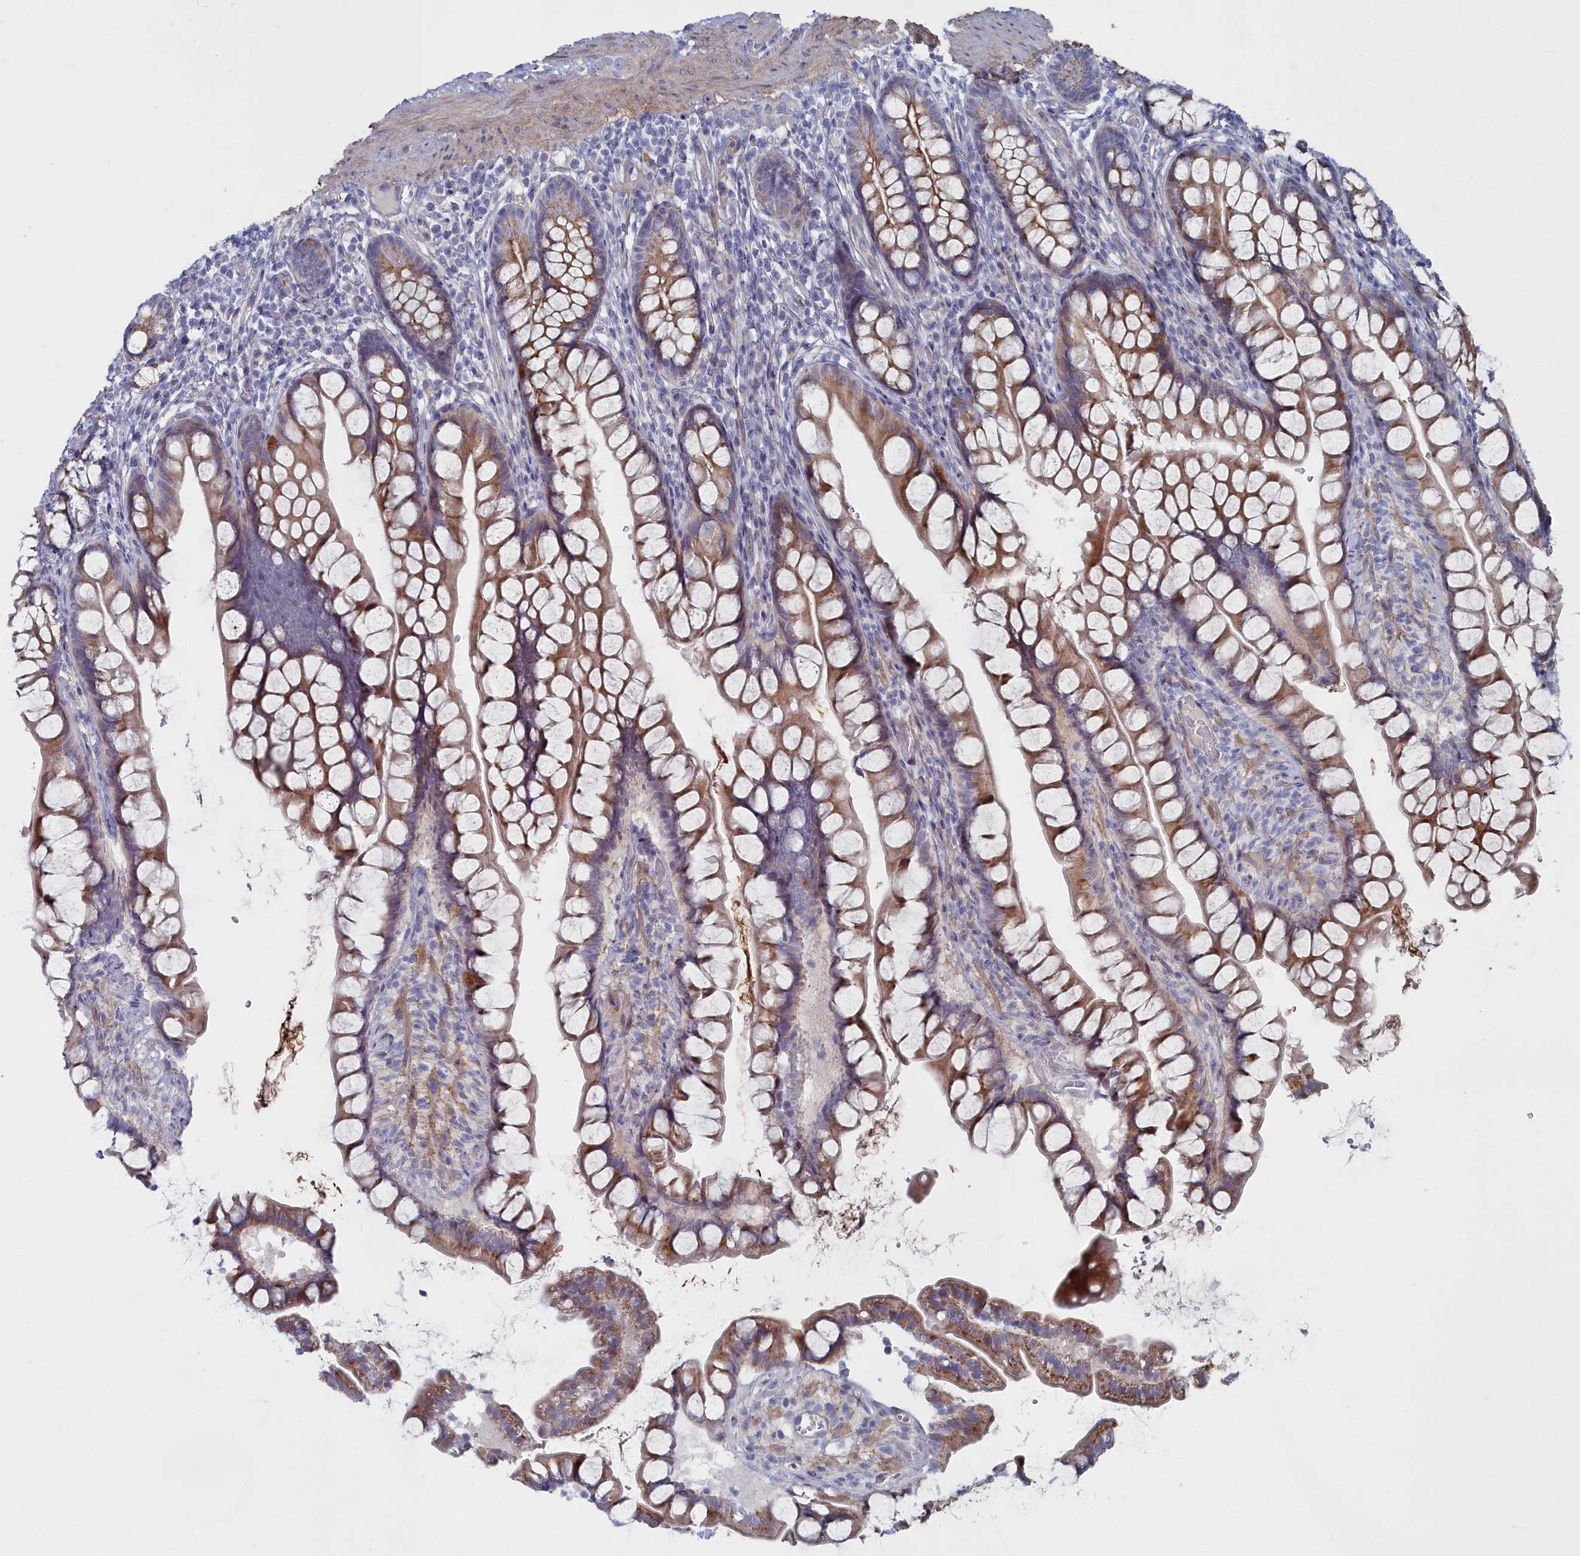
{"staining": {"intensity": "moderate", "quantity": ">75%", "location": "cytoplasmic/membranous"}, "tissue": "small intestine", "cell_type": "Glandular cells", "image_type": "normal", "snomed": [{"axis": "morphology", "description": "Normal tissue, NOS"}, {"axis": "topography", "description": "Small intestine"}], "caption": "A brown stain labels moderate cytoplasmic/membranous positivity of a protein in glandular cells of unremarkable human small intestine. (DAB = brown stain, brightfield microscopy at high magnification).", "gene": "SHISAL2A", "patient": {"sex": "male", "age": 70}}